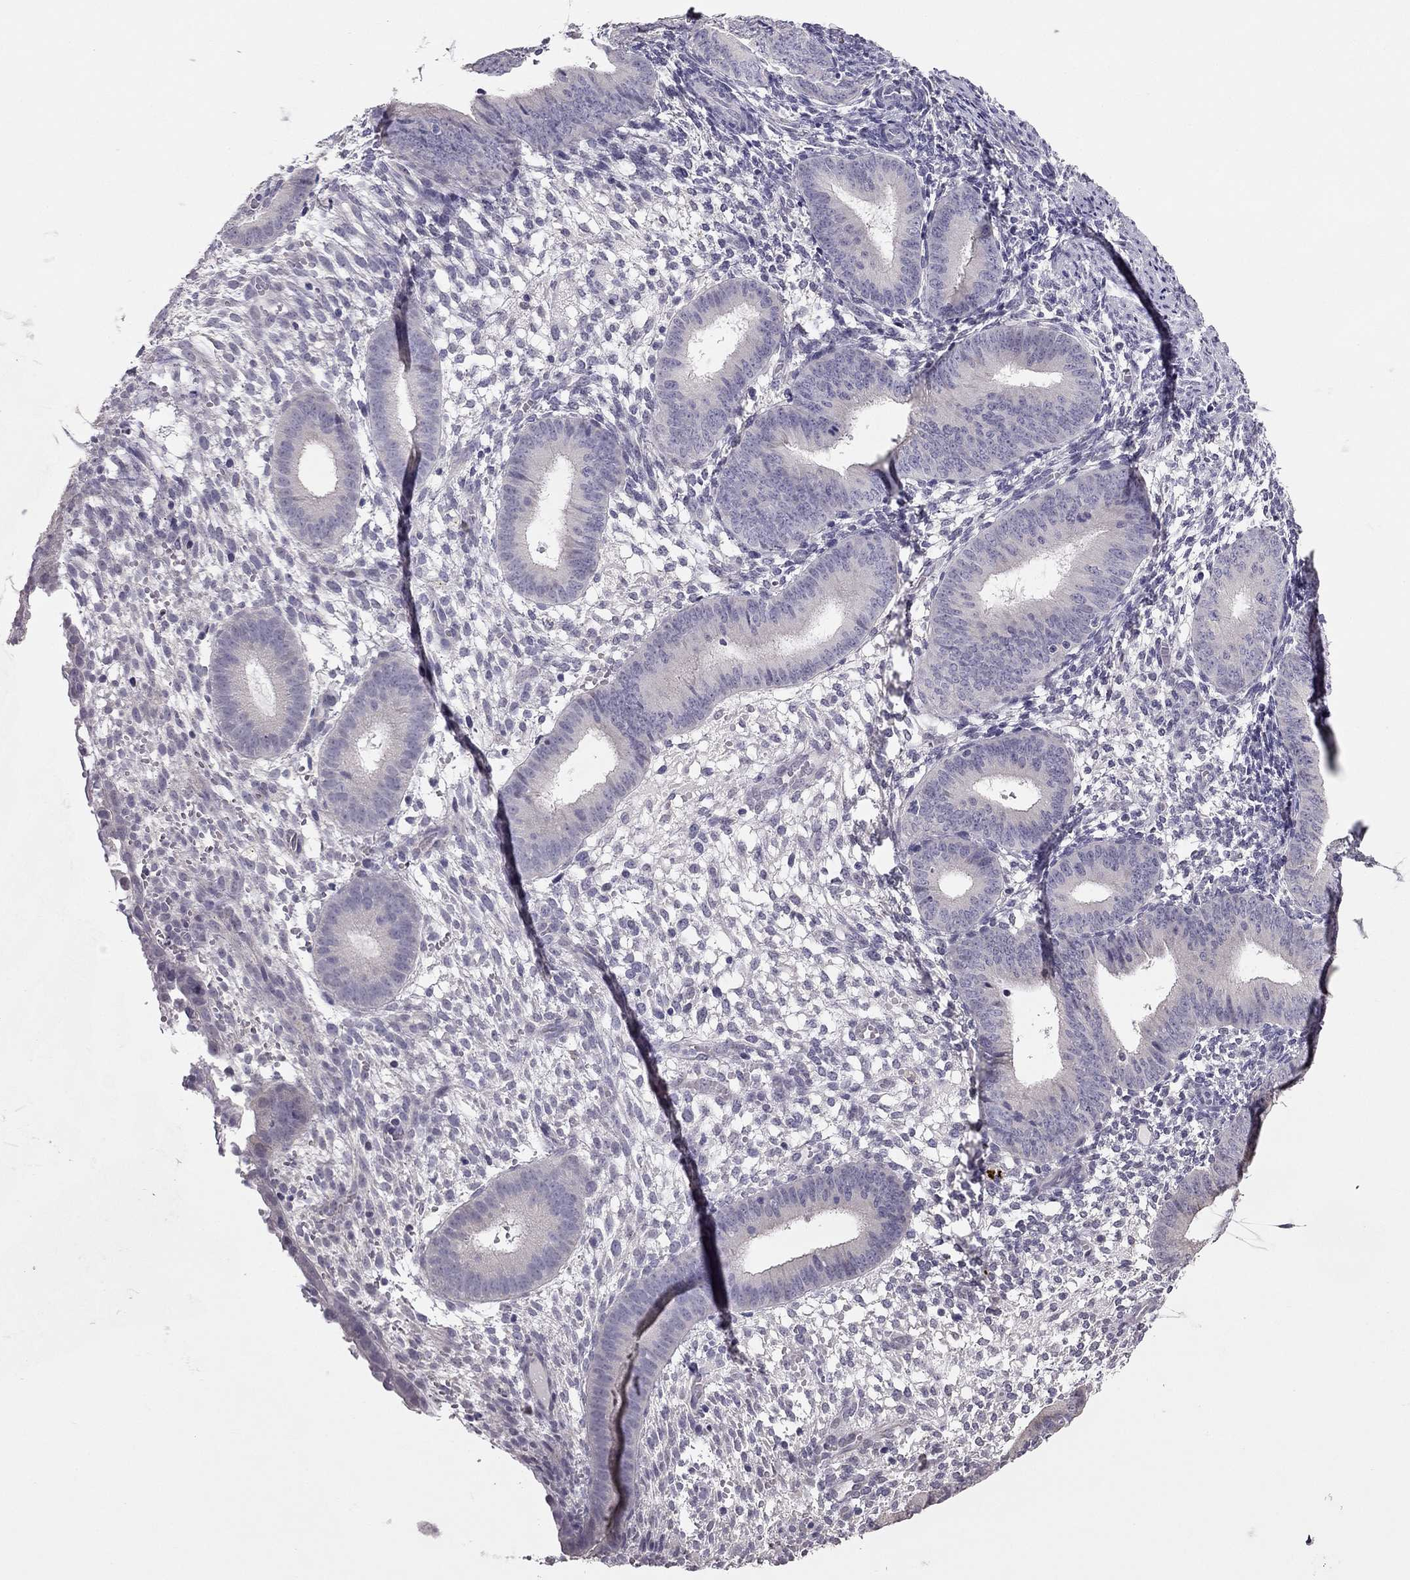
{"staining": {"intensity": "negative", "quantity": "none", "location": "none"}, "tissue": "endometrium", "cell_type": "Cells in endometrial stroma", "image_type": "normal", "snomed": [{"axis": "morphology", "description": "Normal tissue, NOS"}, {"axis": "topography", "description": "Endometrium"}], "caption": "Immunohistochemistry photomicrograph of unremarkable human endometrium stained for a protein (brown), which displays no expression in cells in endometrial stroma. (DAB immunohistochemistry visualized using brightfield microscopy, high magnification).", "gene": "HSFX1", "patient": {"sex": "female", "age": 39}}